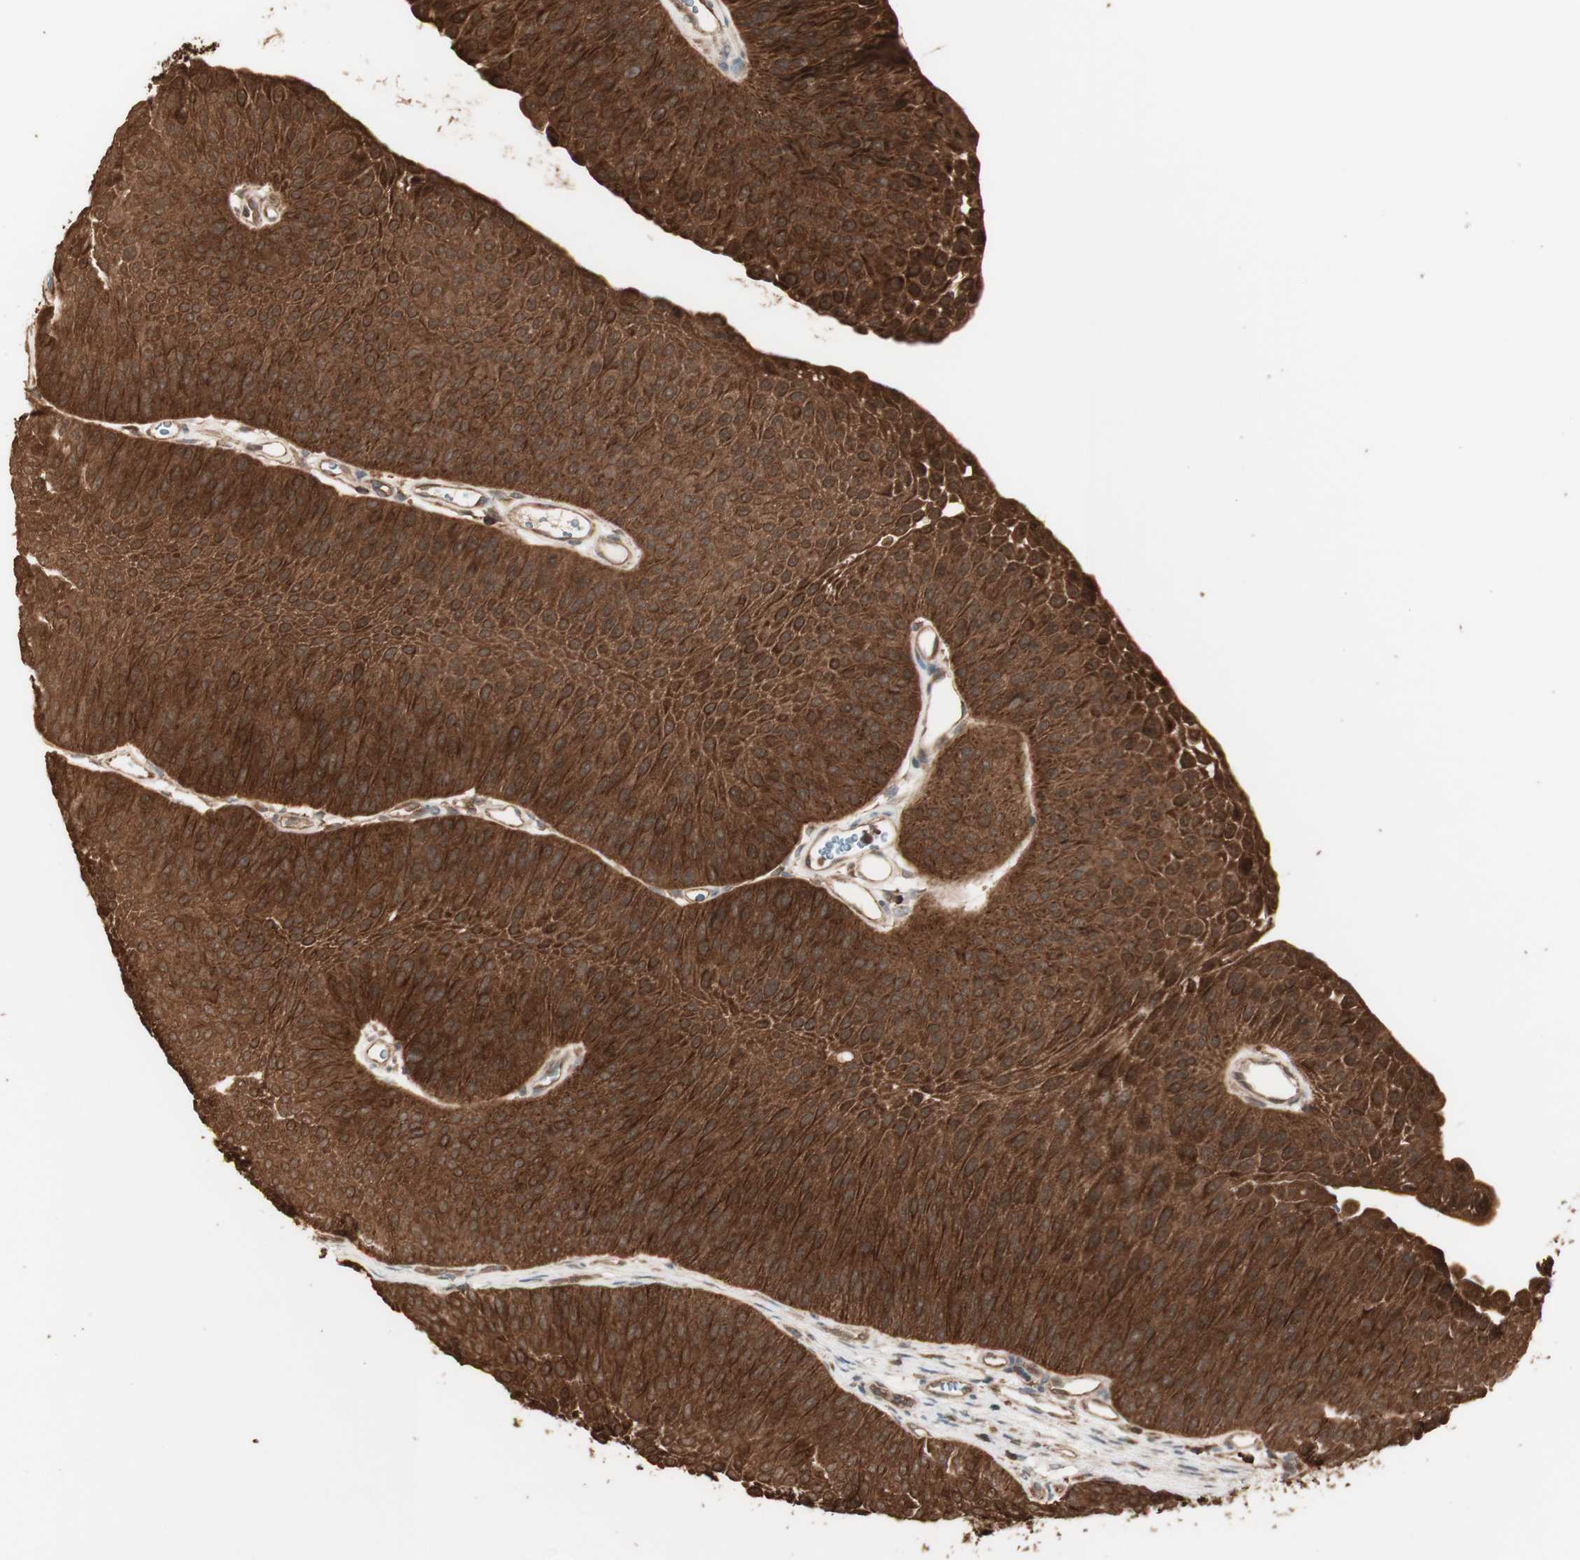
{"staining": {"intensity": "strong", "quantity": ">75%", "location": "cytoplasmic/membranous"}, "tissue": "urothelial cancer", "cell_type": "Tumor cells", "image_type": "cancer", "snomed": [{"axis": "morphology", "description": "Urothelial carcinoma, Low grade"}, {"axis": "topography", "description": "Urinary bladder"}], "caption": "This micrograph displays immunohistochemistry staining of low-grade urothelial carcinoma, with high strong cytoplasmic/membranous positivity in approximately >75% of tumor cells.", "gene": "YWHAB", "patient": {"sex": "female", "age": 60}}